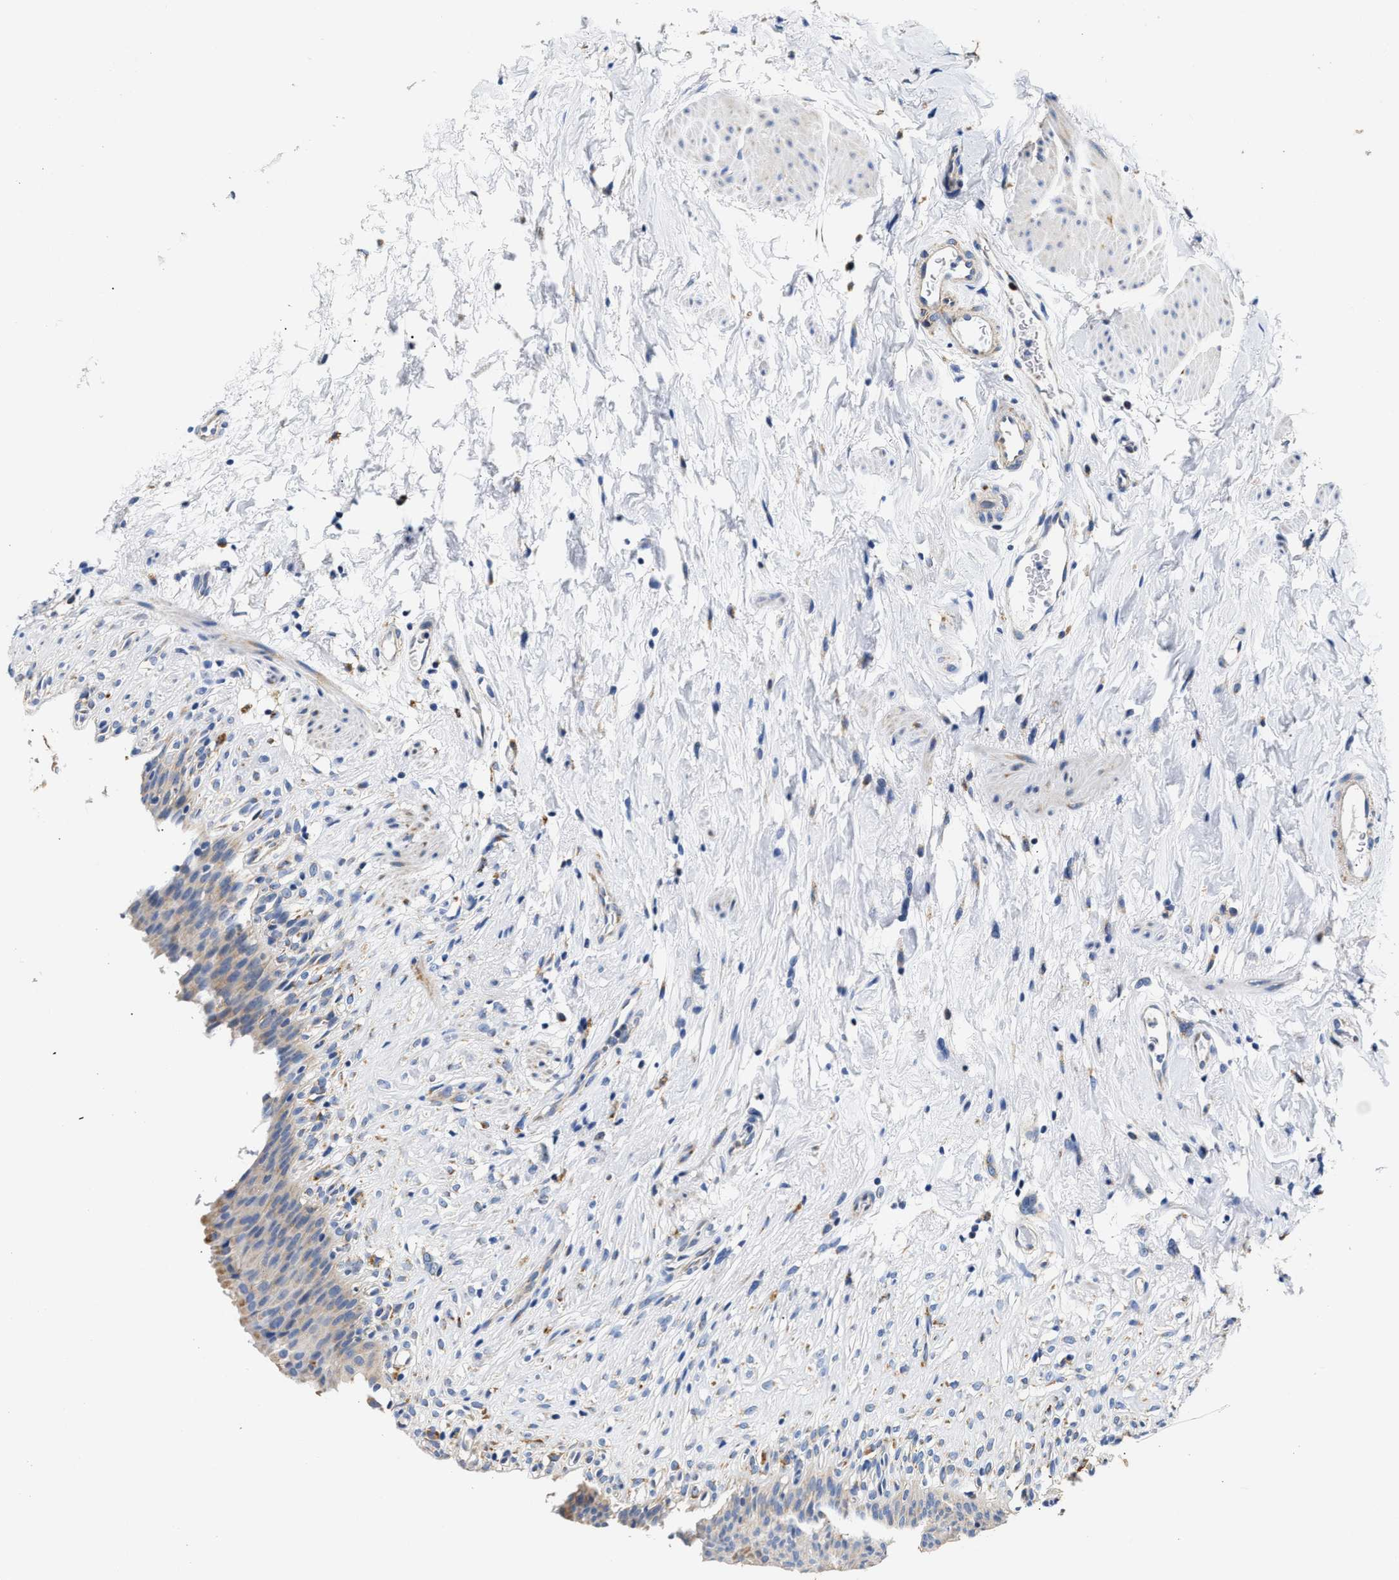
{"staining": {"intensity": "weak", "quantity": ">75%", "location": "cytoplasmic/membranous"}, "tissue": "urinary bladder", "cell_type": "Urothelial cells", "image_type": "normal", "snomed": [{"axis": "morphology", "description": "Normal tissue, NOS"}, {"axis": "topography", "description": "Urinary bladder"}], "caption": "Urothelial cells exhibit weak cytoplasmic/membranous staining in approximately >75% of cells in unremarkable urinary bladder. (Stains: DAB (3,3'-diaminobenzidine) in brown, nuclei in blue, Microscopy: brightfield microscopy at high magnification).", "gene": "ACADVL", "patient": {"sex": "female", "age": 79}}